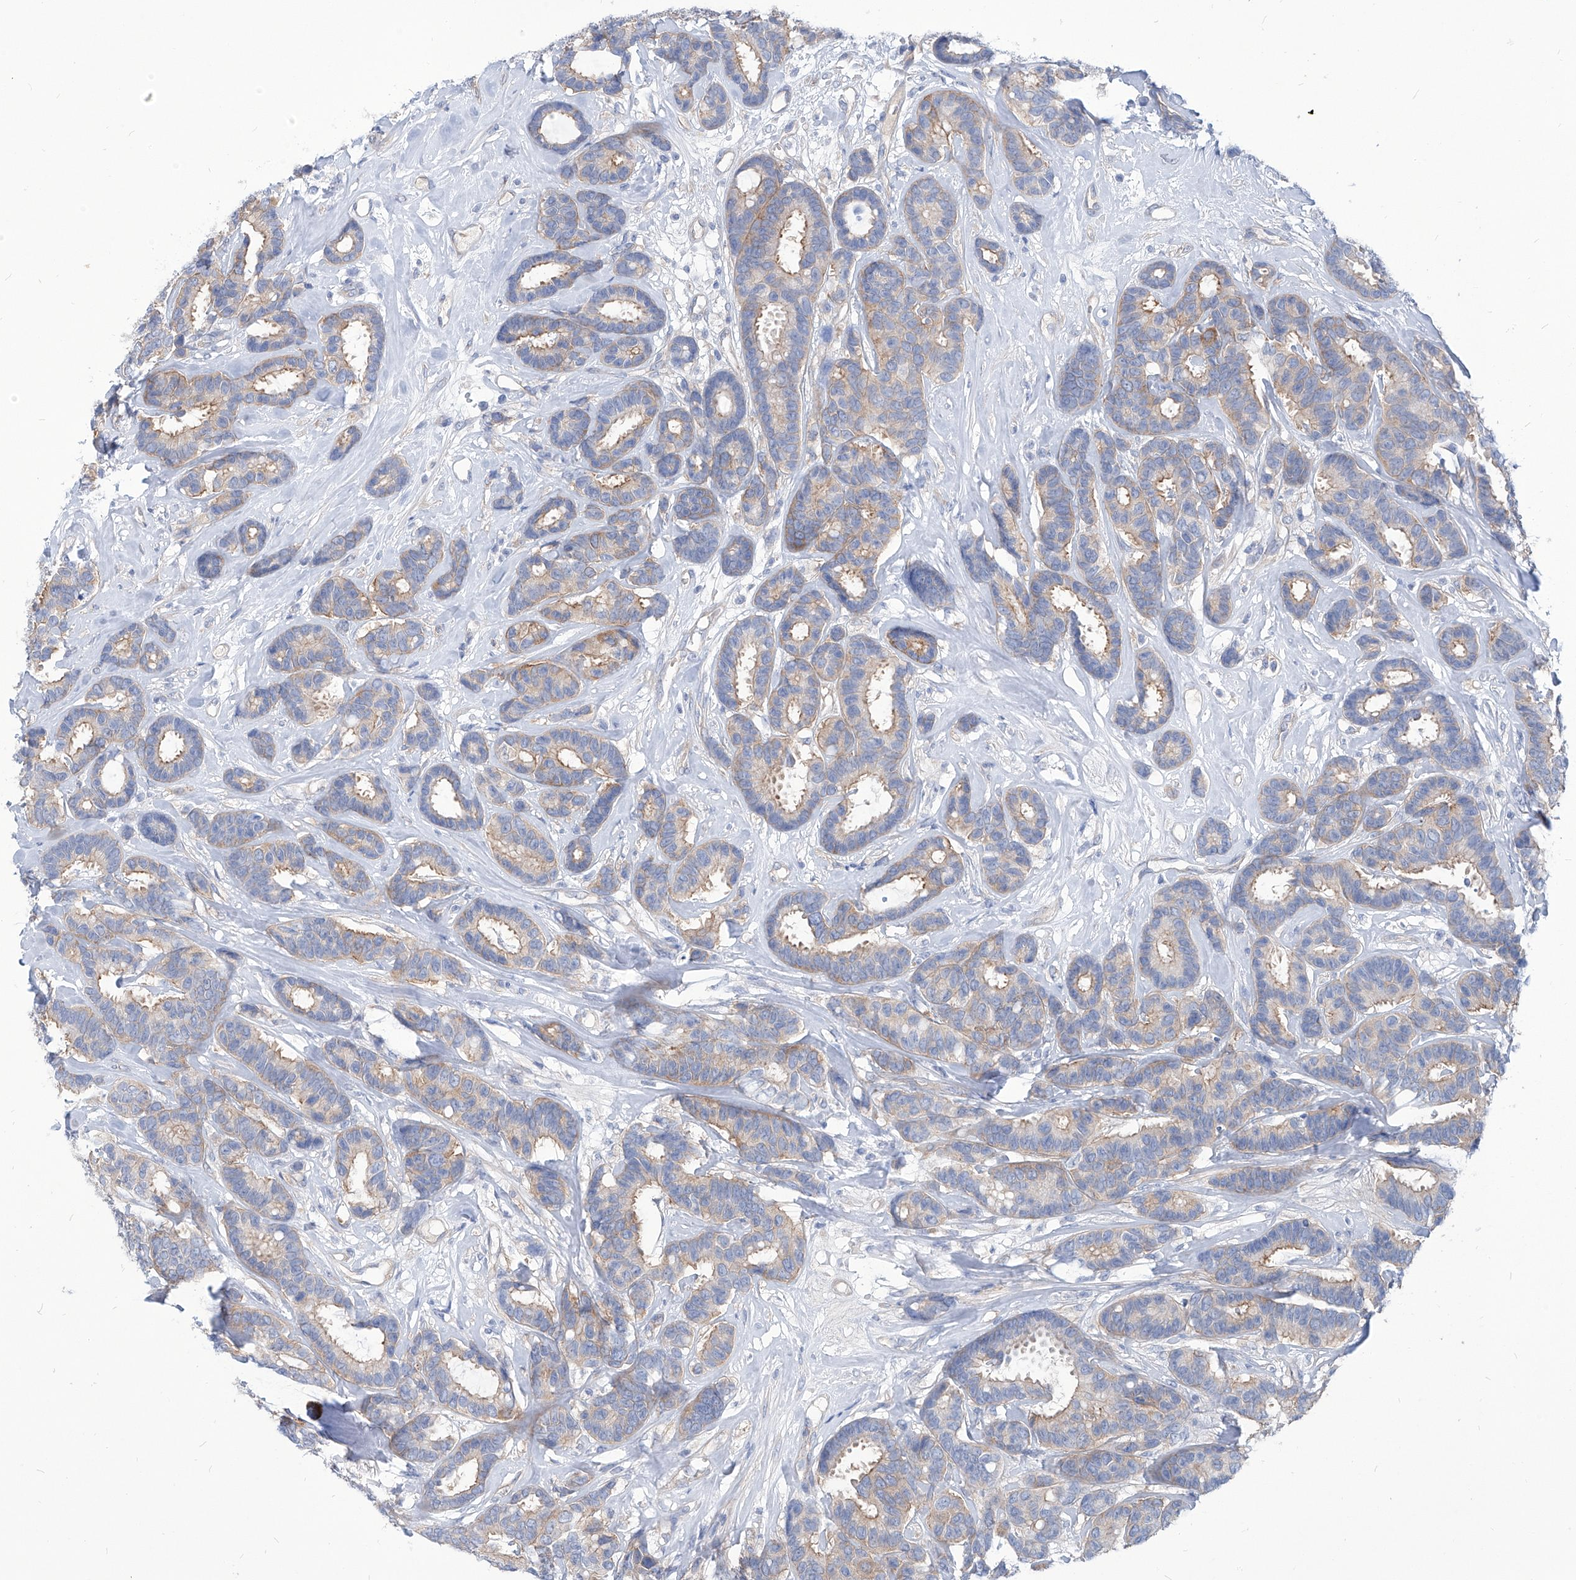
{"staining": {"intensity": "weak", "quantity": "25%-75%", "location": "cytoplasmic/membranous"}, "tissue": "breast cancer", "cell_type": "Tumor cells", "image_type": "cancer", "snomed": [{"axis": "morphology", "description": "Duct carcinoma"}, {"axis": "topography", "description": "Breast"}], "caption": "Invasive ductal carcinoma (breast) stained for a protein (brown) shows weak cytoplasmic/membranous positive staining in about 25%-75% of tumor cells.", "gene": "AKAP10", "patient": {"sex": "female", "age": 87}}